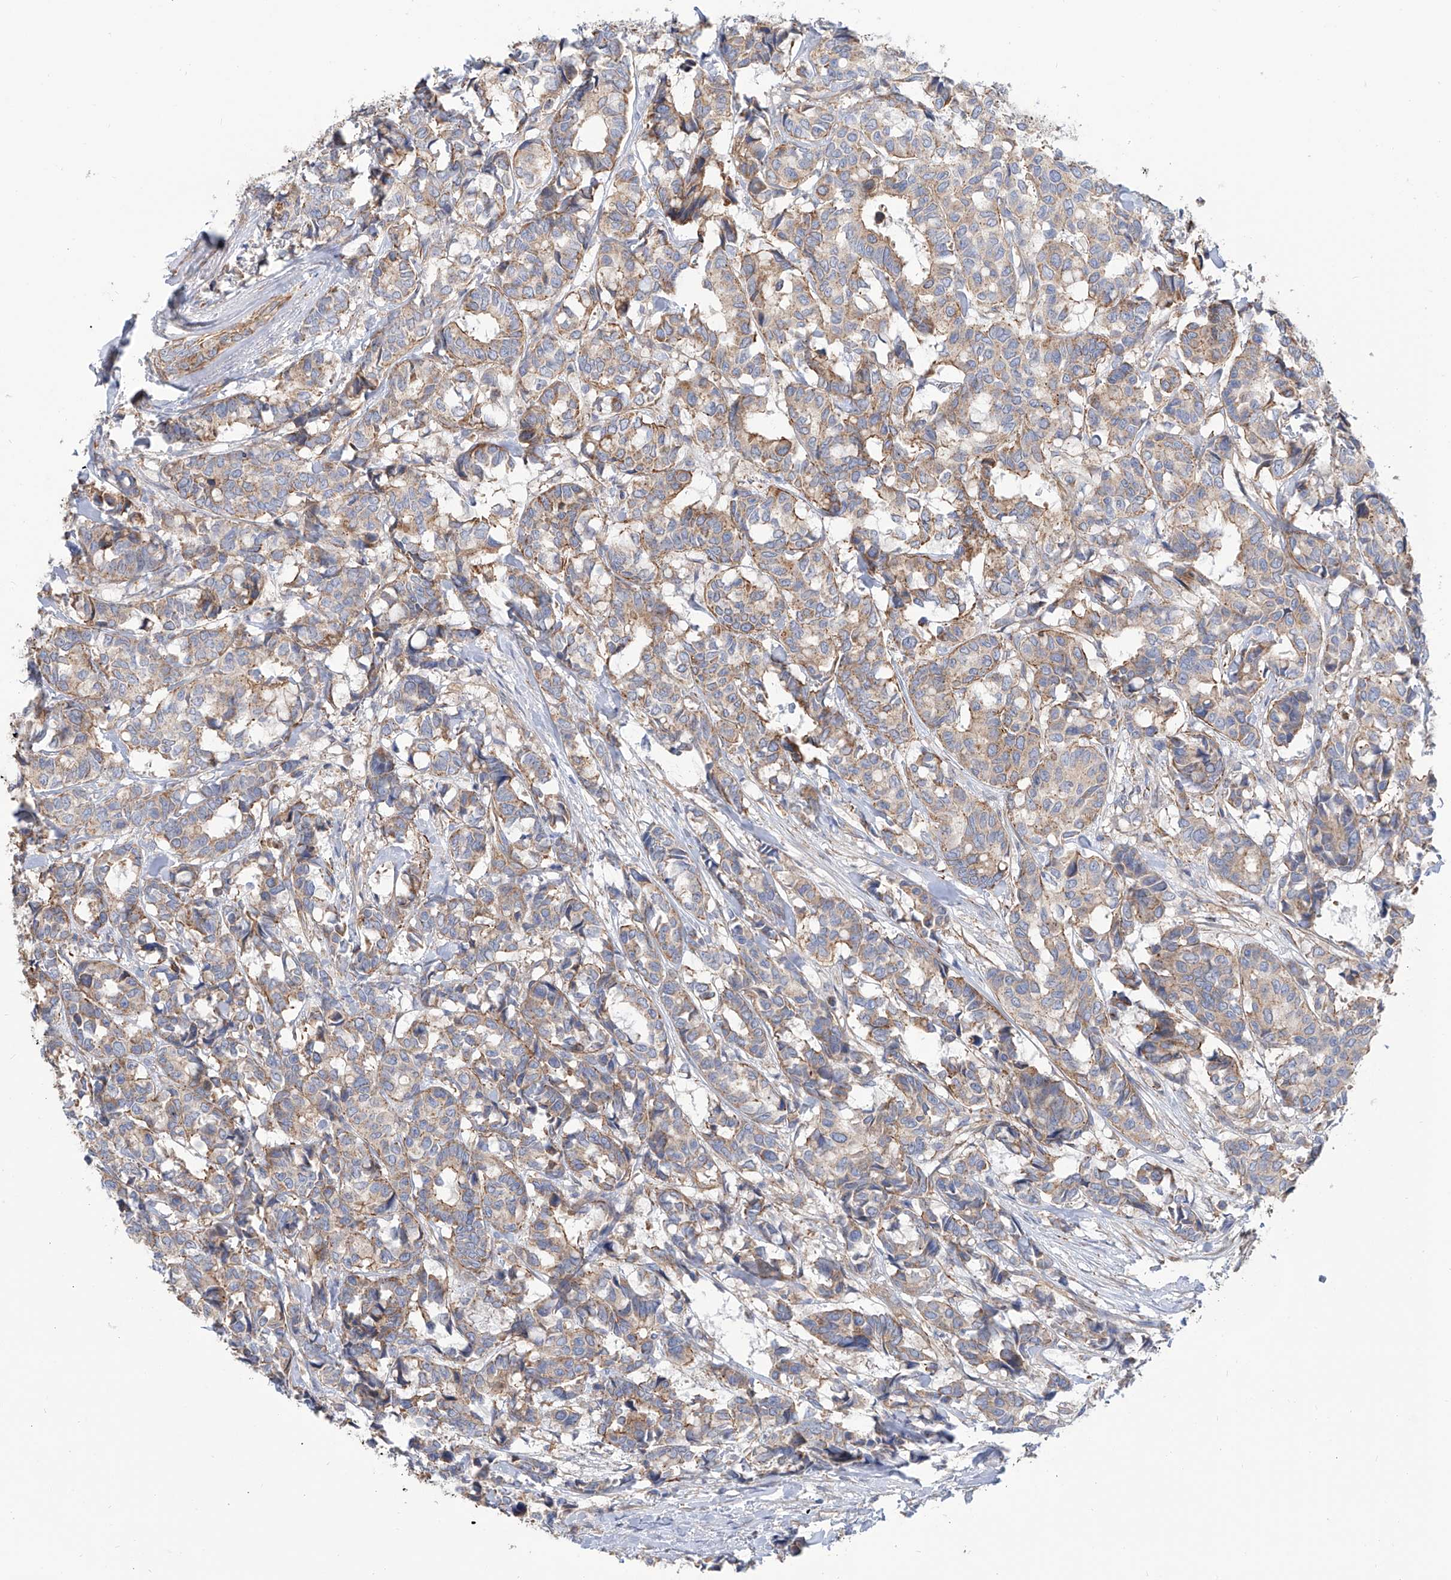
{"staining": {"intensity": "weak", "quantity": ">75%", "location": "cytoplasmic/membranous"}, "tissue": "breast cancer", "cell_type": "Tumor cells", "image_type": "cancer", "snomed": [{"axis": "morphology", "description": "Duct carcinoma"}, {"axis": "topography", "description": "Breast"}], "caption": "Breast intraductal carcinoma stained for a protein exhibits weak cytoplasmic/membranous positivity in tumor cells.", "gene": "TMEM209", "patient": {"sex": "female", "age": 87}}